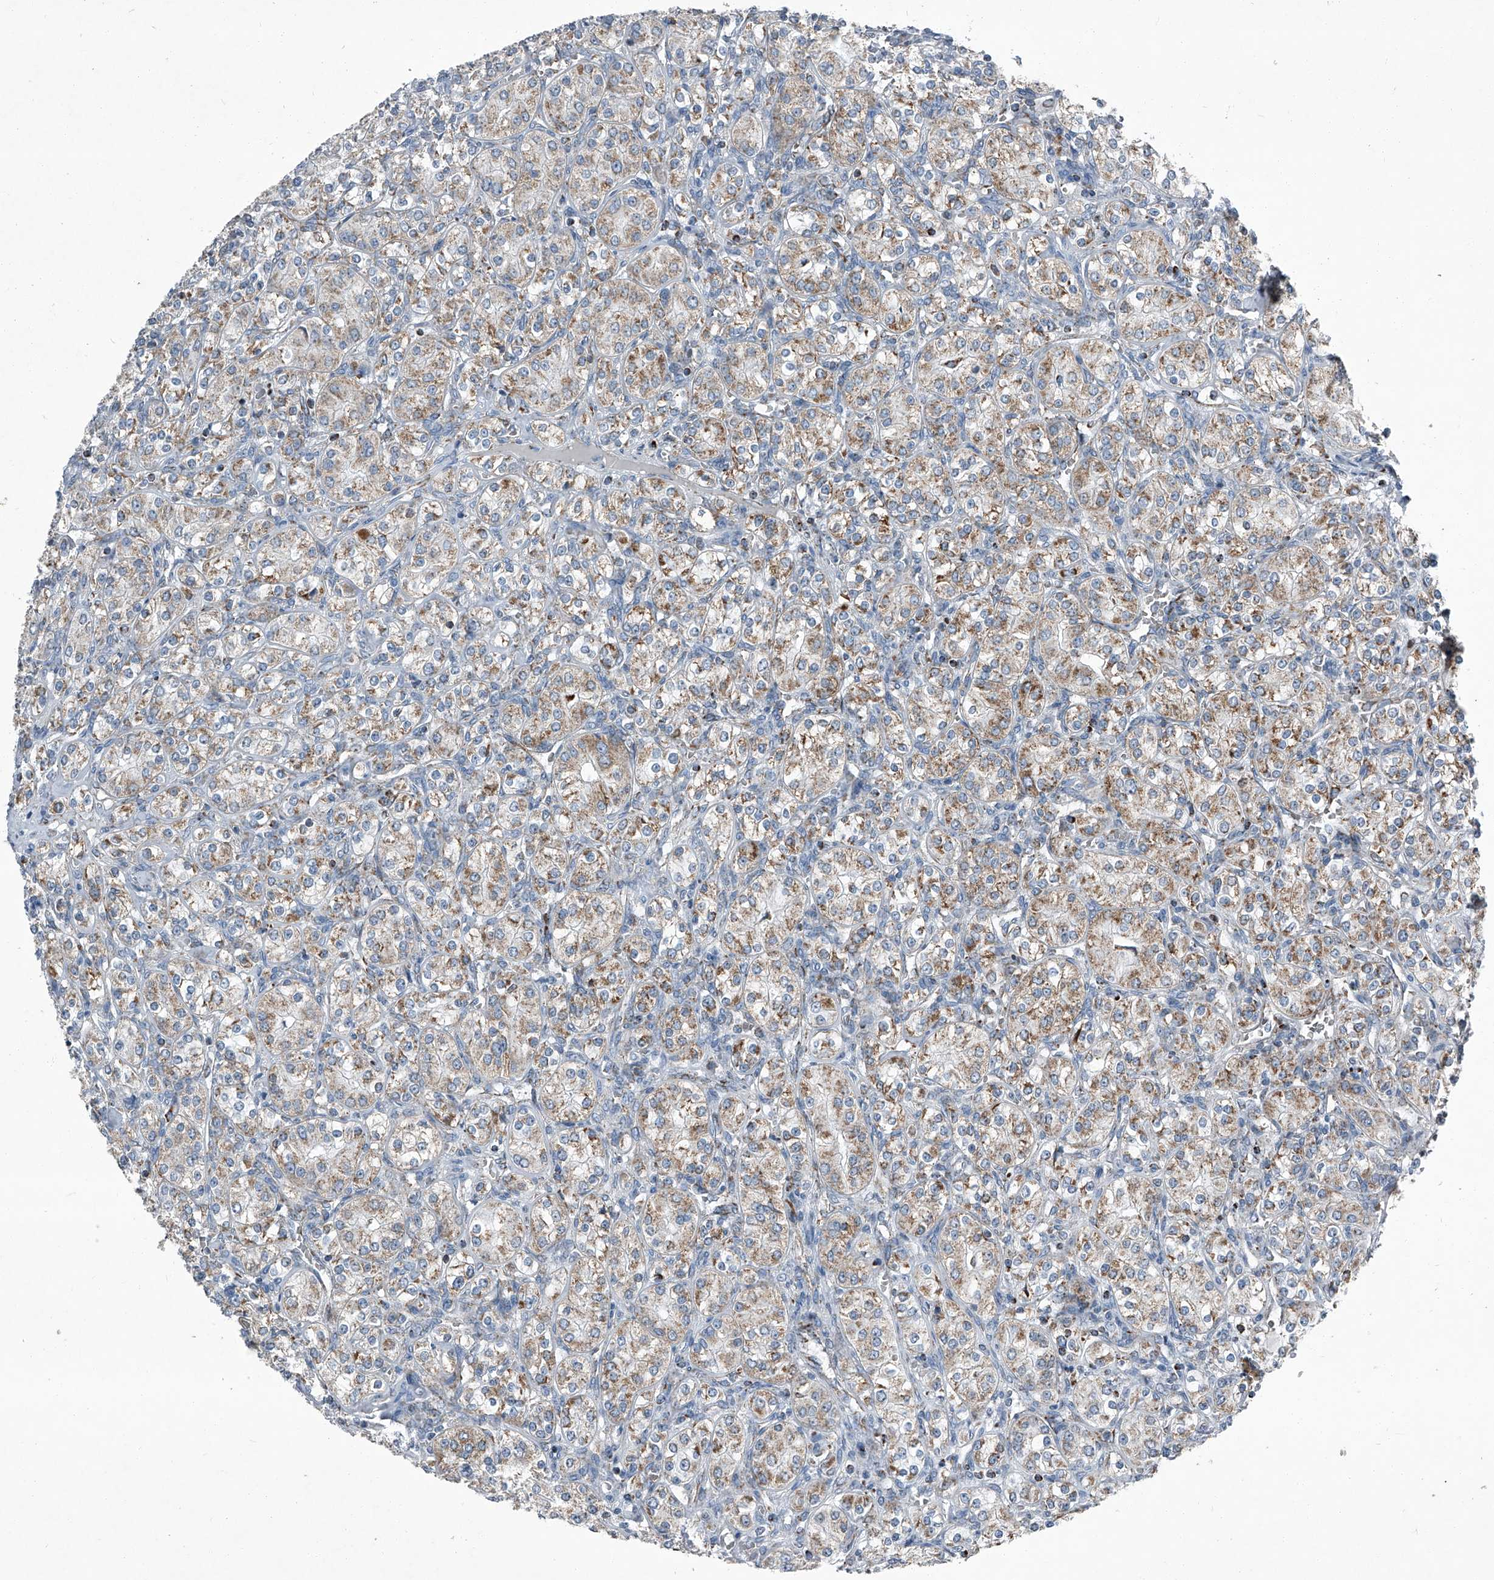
{"staining": {"intensity": "moderate", "quantity": ">75%", "location": "cytoplasmic/membranous"}, "tissue": "renal cancer", "cell_type": "Tumor cells", "image_type": "cancer", "snomed": [{"axis": "morphology", "description": "Adenocarcinoma, NOS"}, {"axis": "topography", "description": "Kidney"}], "caption": "Human renal cancer (adenocarcinoma) stained for a protein (brown) shows moderate cytoplasmic/membranous positive expression in about >75% of tumor cells.", "gene": "CHRNA7", "patient": {"sex": "male", "age": 77}}